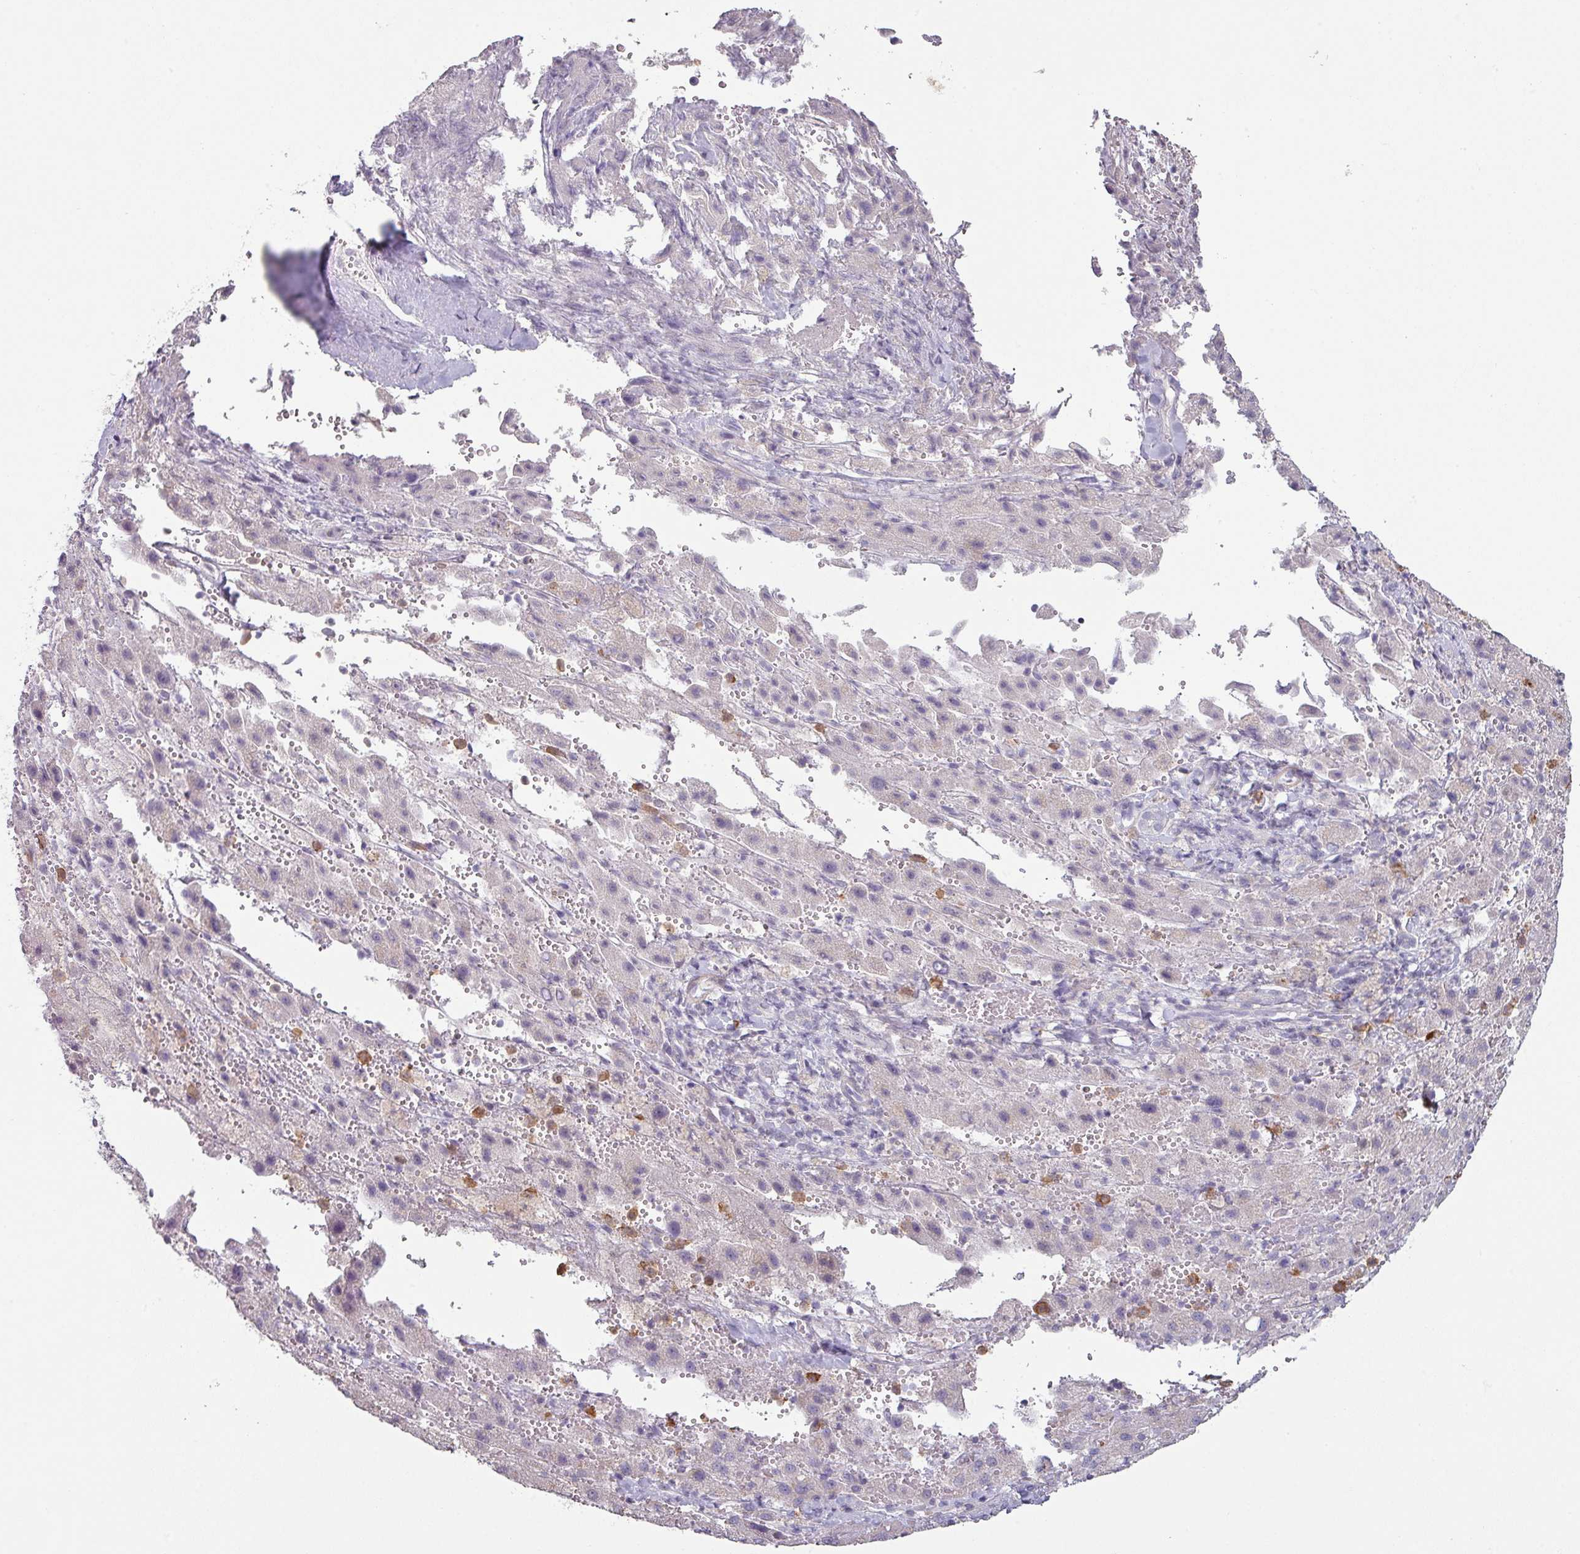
{"staining": {"intensity": "negative", "quantity": "none", "location": "none"}, "tissue": "liver cancer", "cell_type": "Tumor cells", "image_type": "cancer", "snomed": [{"axis": "morphology", "description": "Carcinoma, Hepatocellular, NOS"}, {"axis": "topography", "description": "Liver"}], "caption": "Tumor cells are negative for protein expression in human liver cancer. (Brightfield microscopy of DAB immunohistochemistry at high magnification).", "gene": "MAGEC3", "patient": {"sex": "female", "age": 58}}